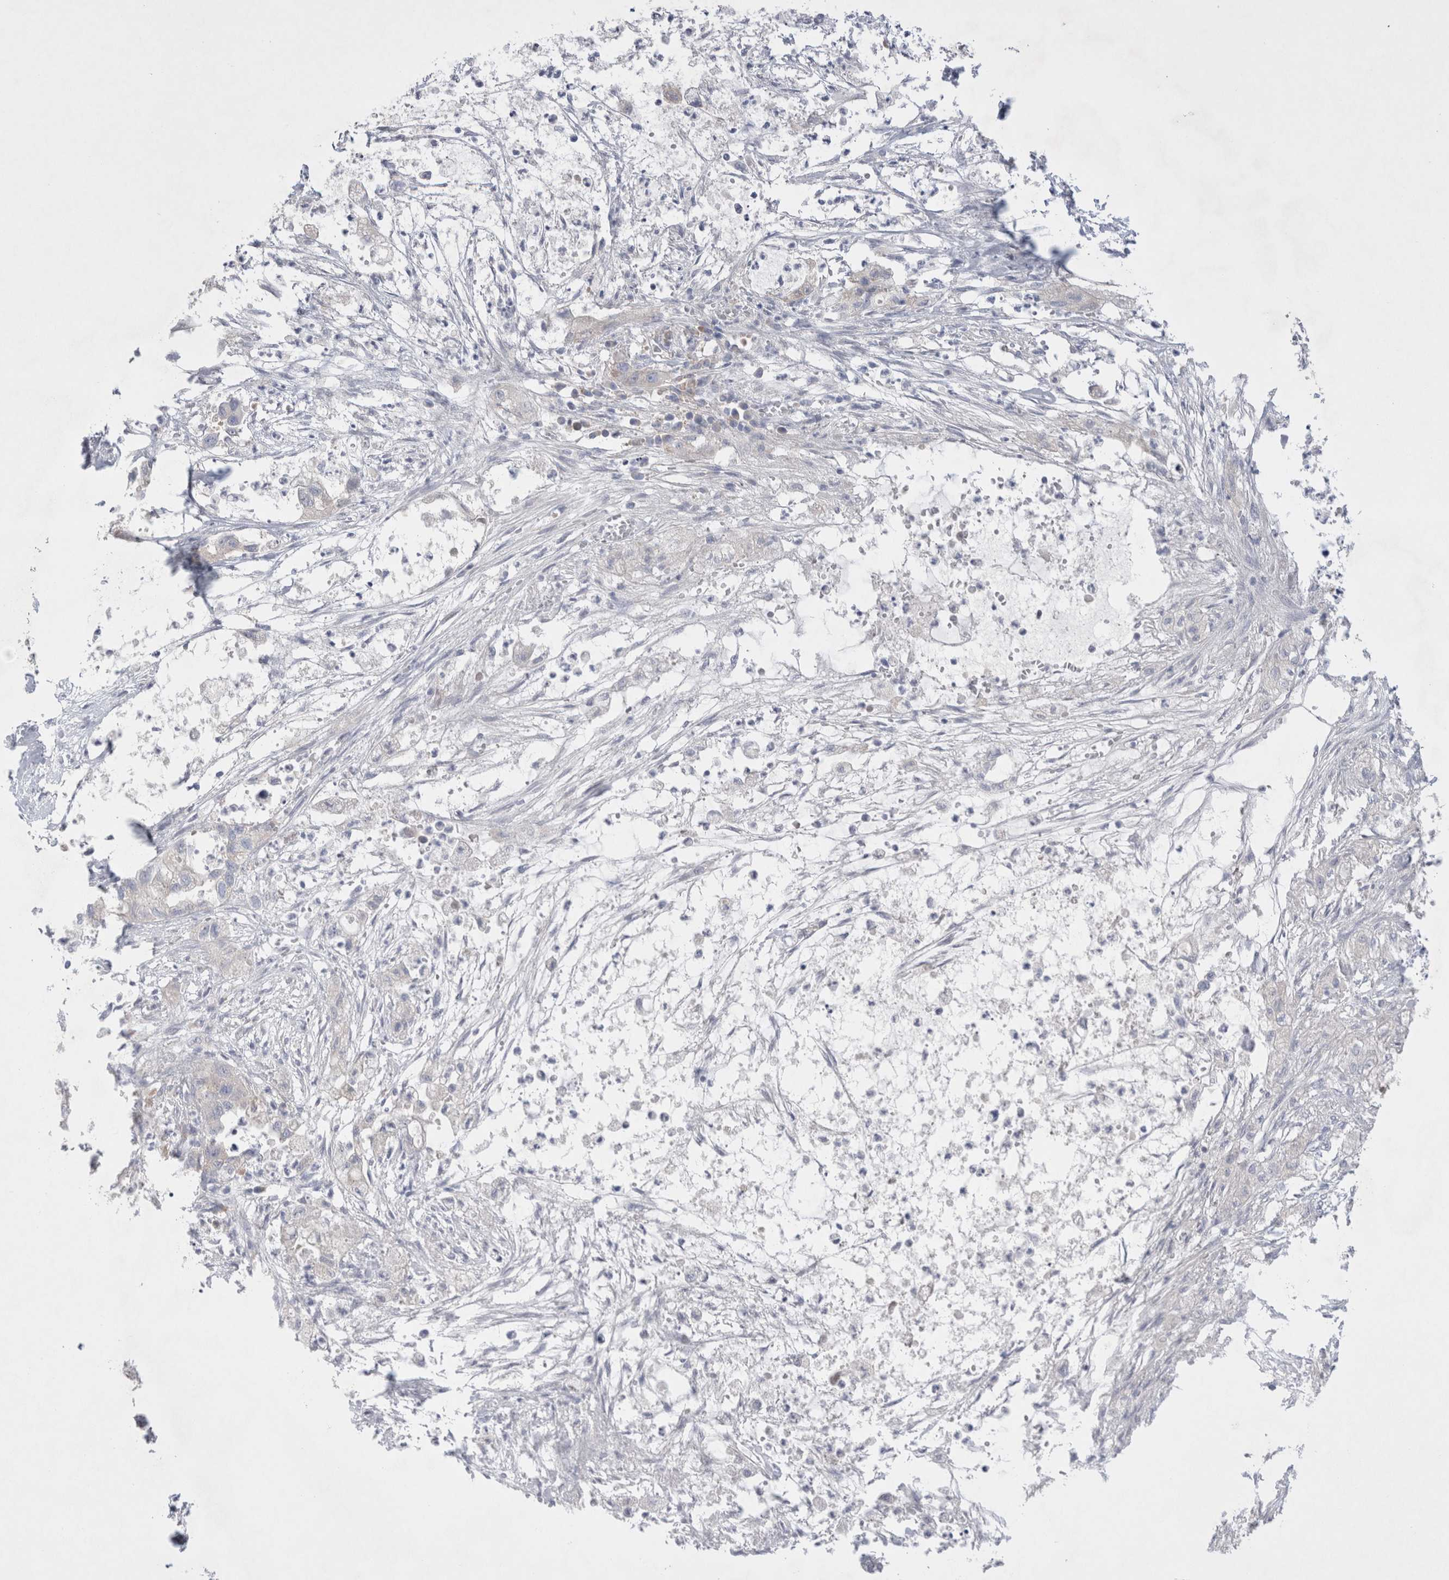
{"staining": {"intensity": "weak", "quantity": "<25%", "location": "cytoplasmic/membranous"}, "tissue": "pancreatic cancer", "cell_type": "Tumor cells", "image_type": "cancer", "snomed": [{"axis": "morphology", "description": "Adenocarcinoma, NOS"}, {"axis": "topography", "description": "Pancreas"}], "caption": "Photomicrograph shows no significant protein positivity in tumor cells of pancreatic cancer (adenocarcinoma).", "gene": "RBM12B", "patient": {"sex": "female", "age": 78}}